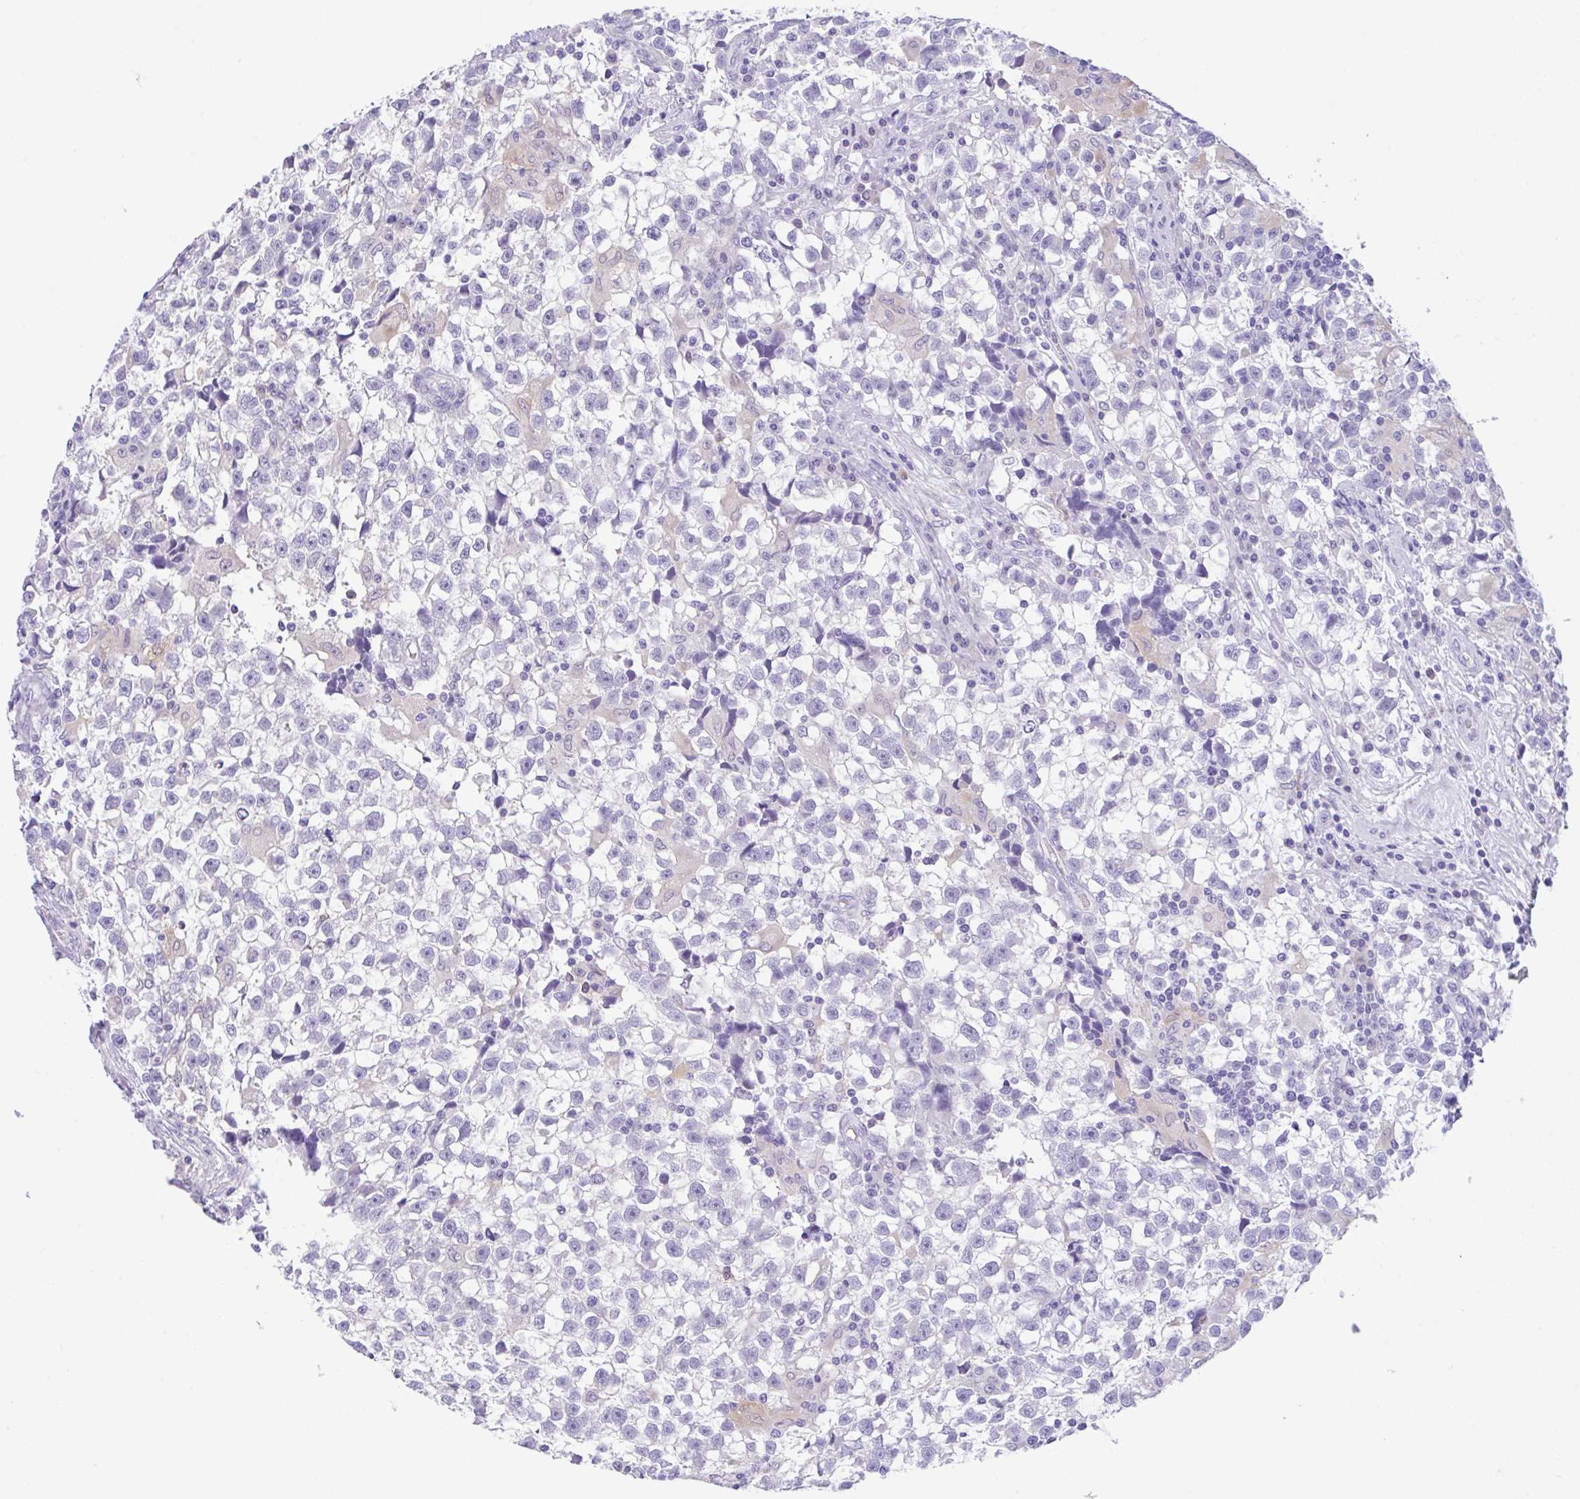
{"staining": {"intensity": "negative", "quantity": "none", "location": "none"}, "tissue": "testis cancer", "cell_type": "Tumor cells", "image_type": "cancer", "snomed": [{"axis": "morphology", "description": "Seminoma, NOS"}, {"axis": "topography", "description": "Testis"}], "caption": "There is no significant positivity in tumor cells of testis cancer. The staining is performed using DAB brown chromogen with nuclei counter-stained in using hematoxylin.", "gene": "NCF1", "patient": {"sex": "male", "age": 31}}